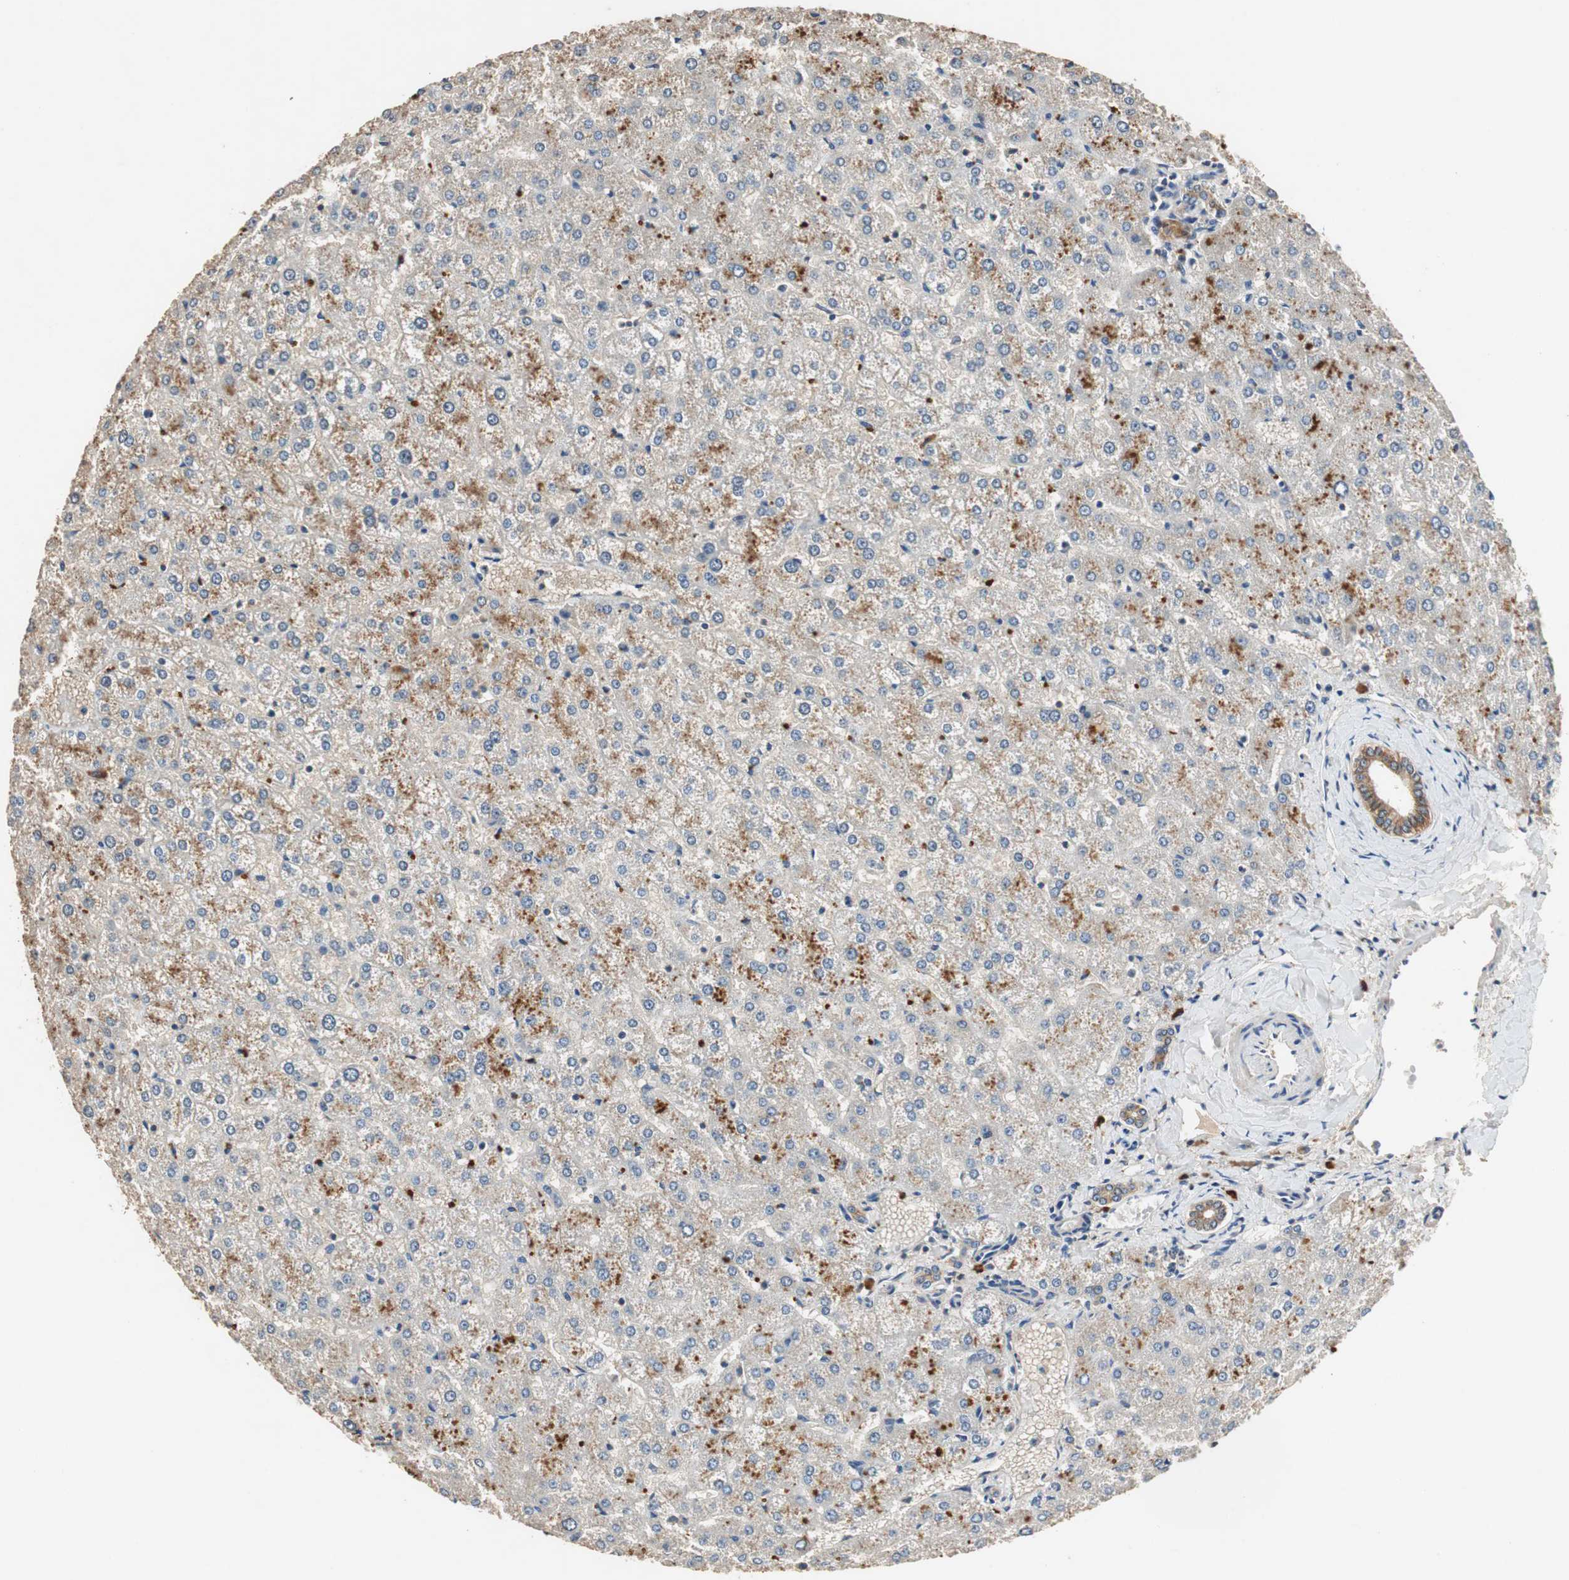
{"staining": {"intensity": "moderate", "quantity": ">75%", "location": "cytoplasmic/membranous"}, "tissue": "liver", "cell_type": "Cholangiocytes", "image_type": "normal", "snomed": [{"axis": "morphology", "description": "Normal tissue, NOS"}, {"axis": "topography", "description": "Liver"}], "caption": "Immunohistochemical staining of unremarkable human liver exhibits medium levels of moderate cytoplasmic/membranous expression in approximately >75% of cholangiocytes. (Brightfield microscopy of DAB IHC at high magnification).", "gene": "TNFRSF14", "patient": {"sex": "female", "age": 32}}